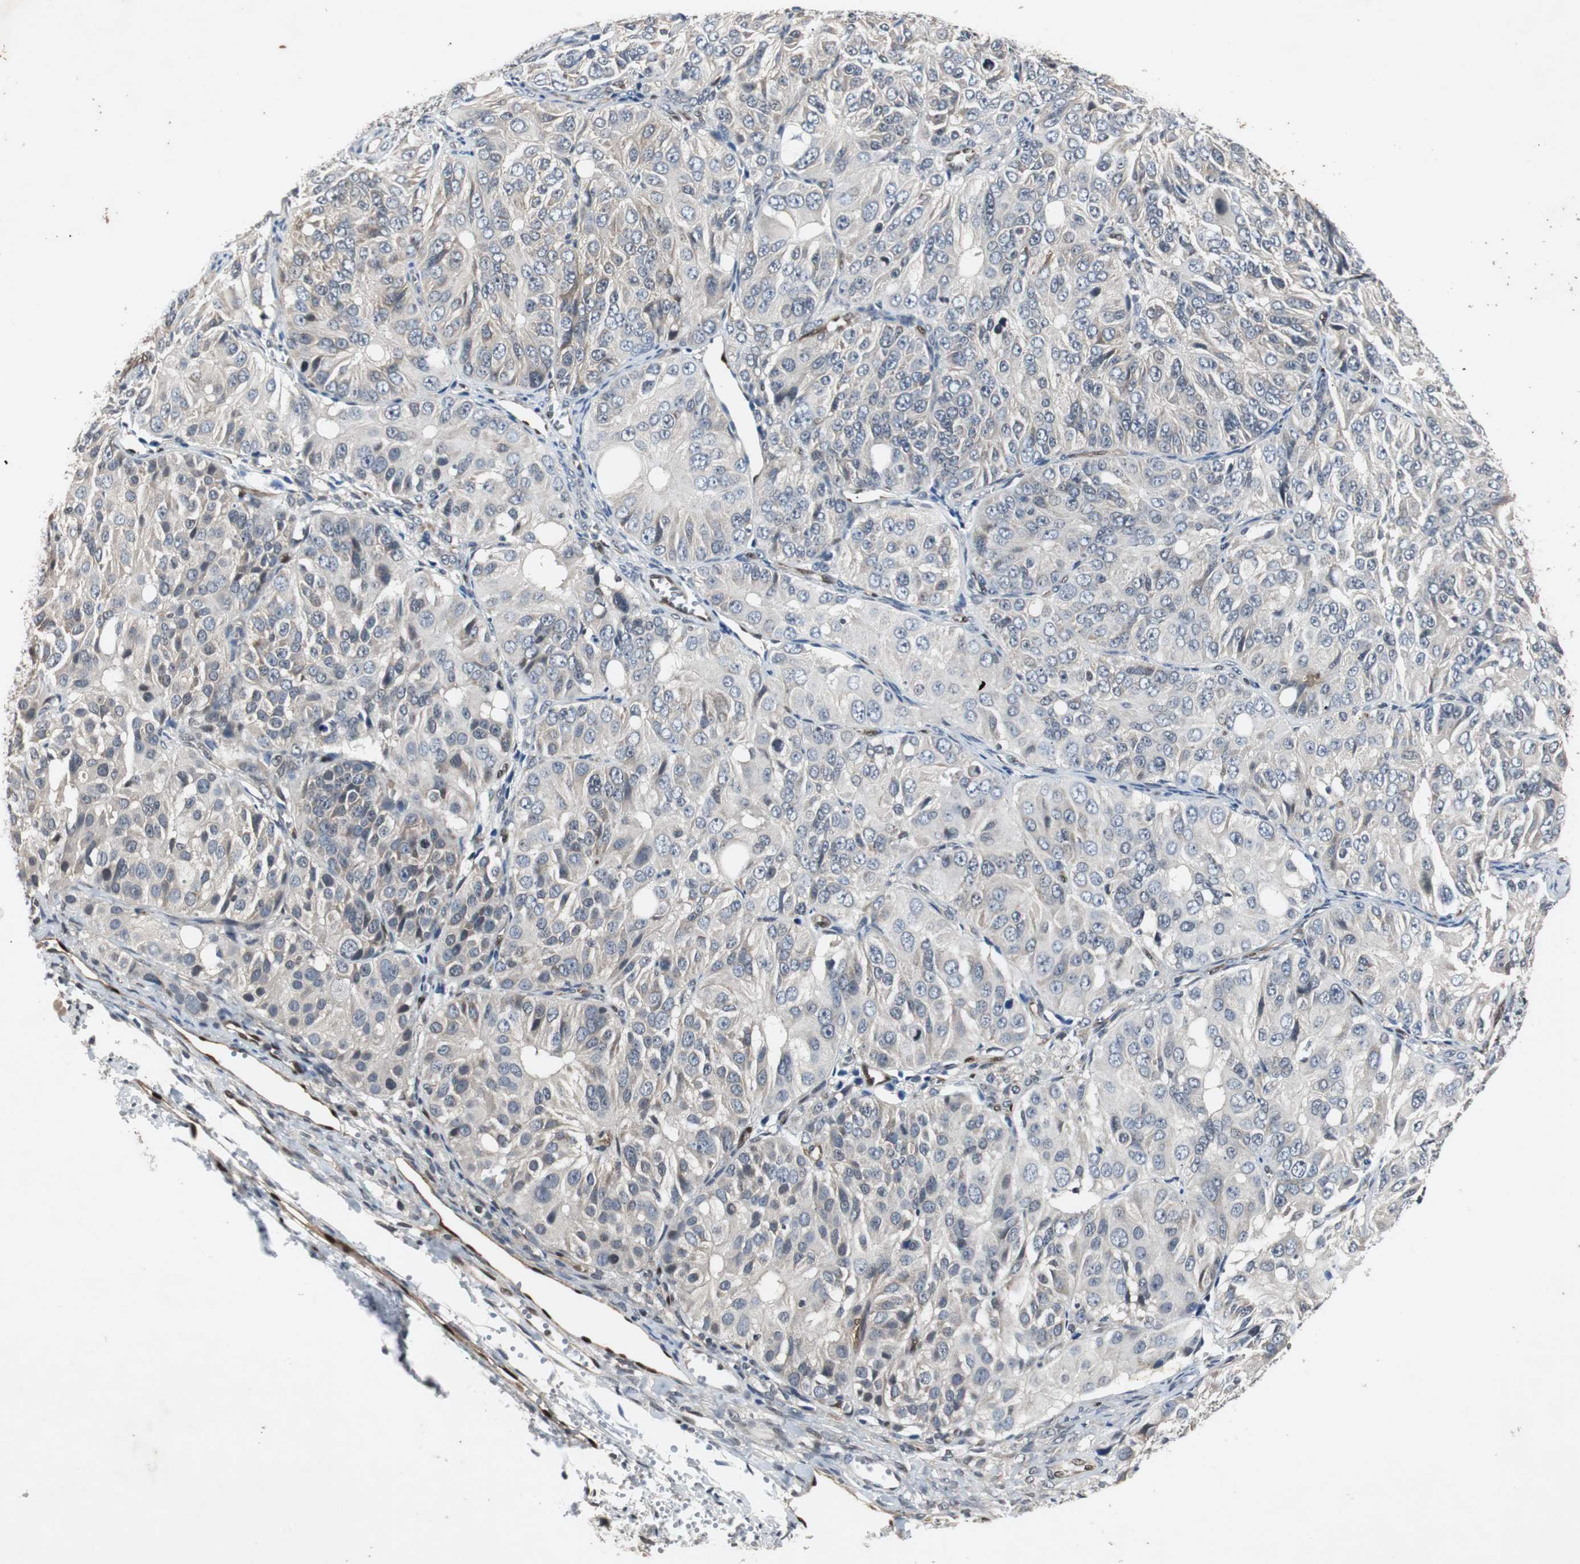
{"staining": {"intensity": "negative", "quantity": "none", "location": "none"}, "tissue": "ovarian cancer", "cell_type": "Tumor cells", "image_type": "cancer", "snomed": [{"axis": "morphology", "description": "Carcinoma, endometroid"}, {"axis": "topography", "description": "Ovary"}], "caption": "Immunohistochemistry (IHC) micrograph of neoplastic tissue: endometroid carcinoma (ovarian) stained with DAB exhibits no significant protein positivity in tumor cells. (Stains: DAB (3,3'-diaminobenzidine) immunohistochemistry with hematoxylin counter stain, Microscopy: brightfield microscopy at high magnification).", "gene": "SMAD1", "patient": {"sex": "female", "age": 51}}